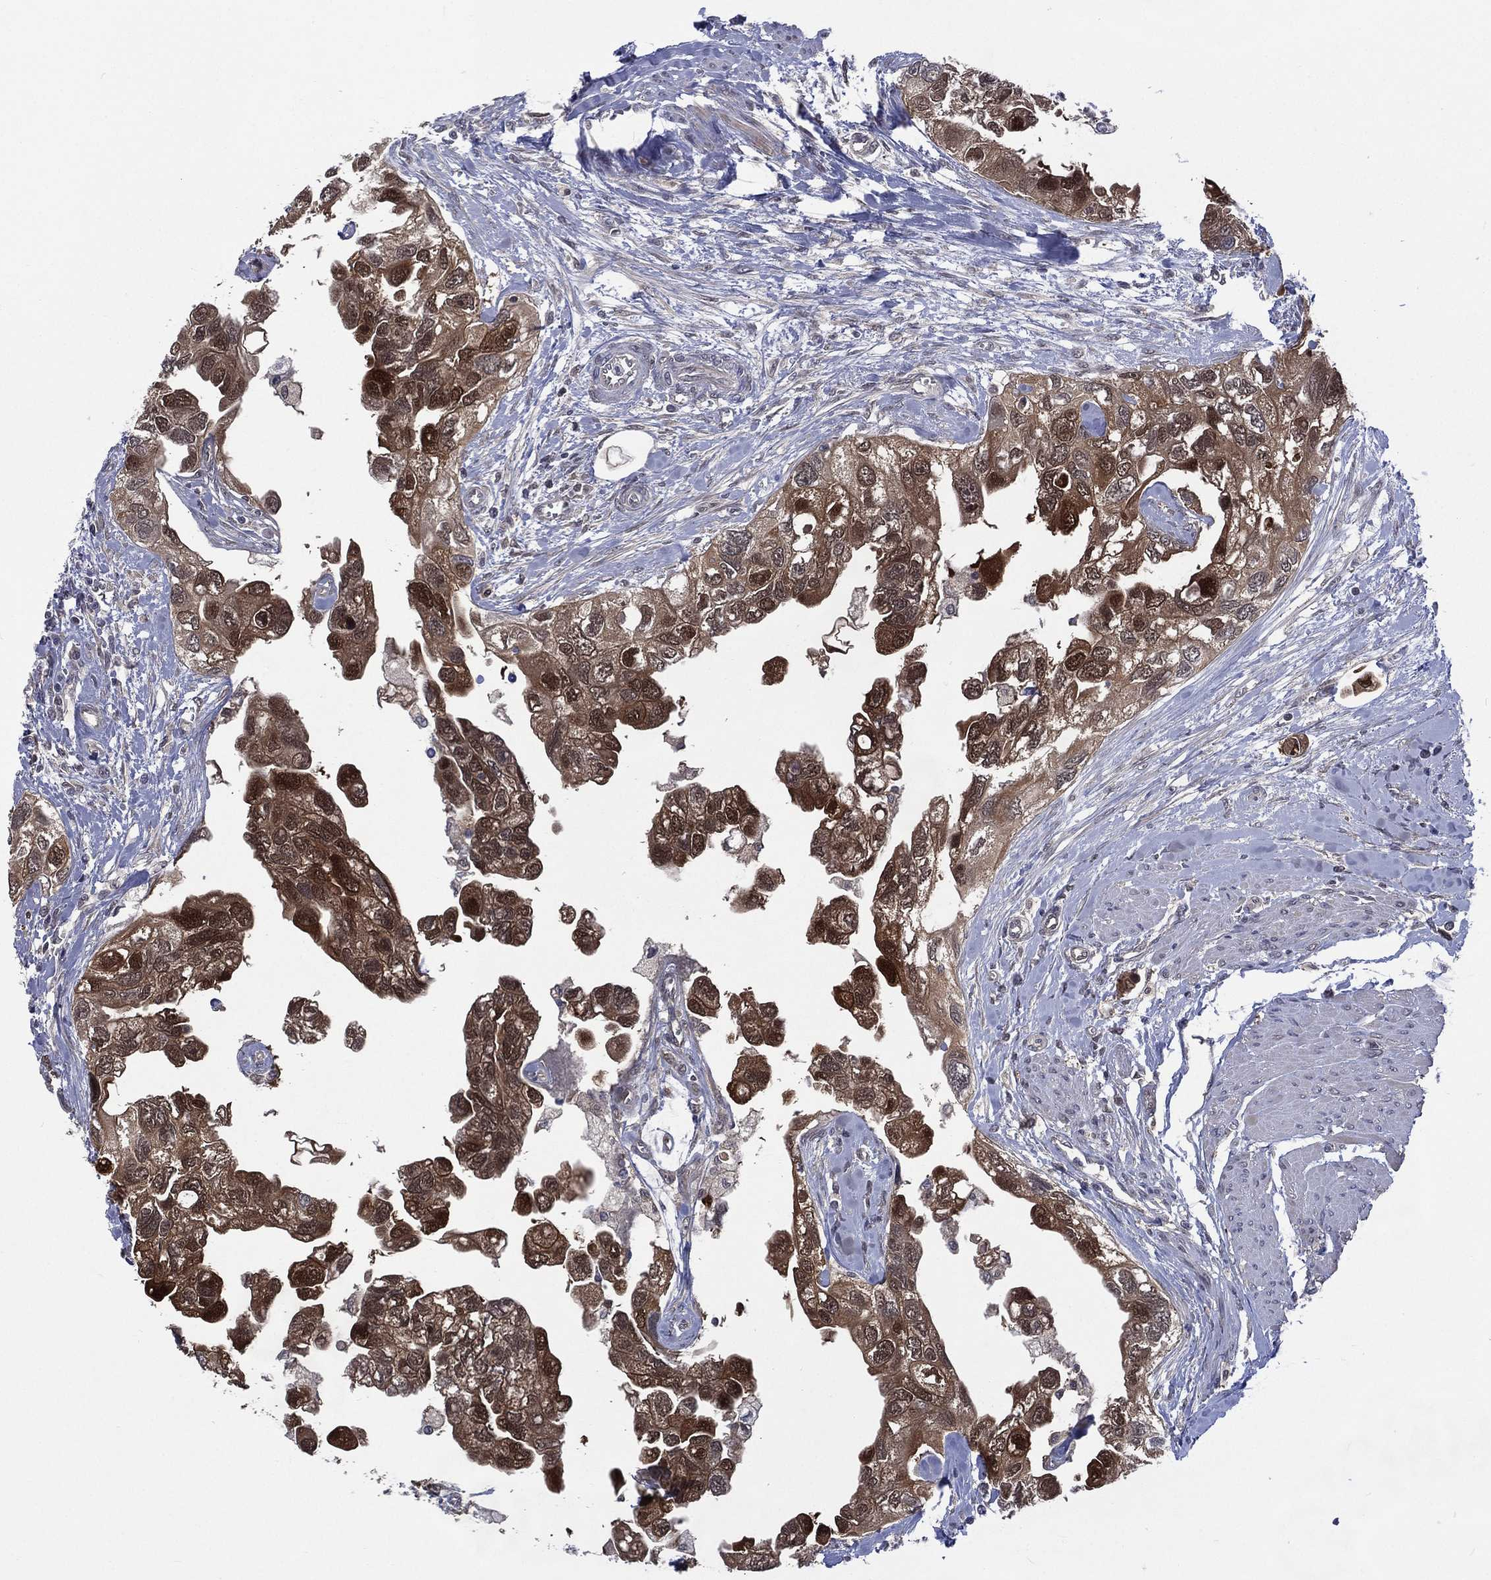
{"staining": {"intensity": "strong", "quantity": "25%-75%", "location": "cytoplasmic/membranous,nuclear"}, "tissue": "urothelial cancer", "cell_type": "Tumor cells", "image_type": "cancer", "snomed": [{"axis": "morphology", "description": "Urothelial carcinoma, High grade"}, {"axis": "topography", "description": "Urinary bladder"}], "caption": "Strong cytoplasmic/membranous and nuclear staining is identified in approximately 25%-75% of tumor cells in high-grade urothelial carcinoma. (DAB IHC with brightfield microscopy, high magnification).", "gene": "MTAP", "patient": {"sex": "male", "age": 59}}